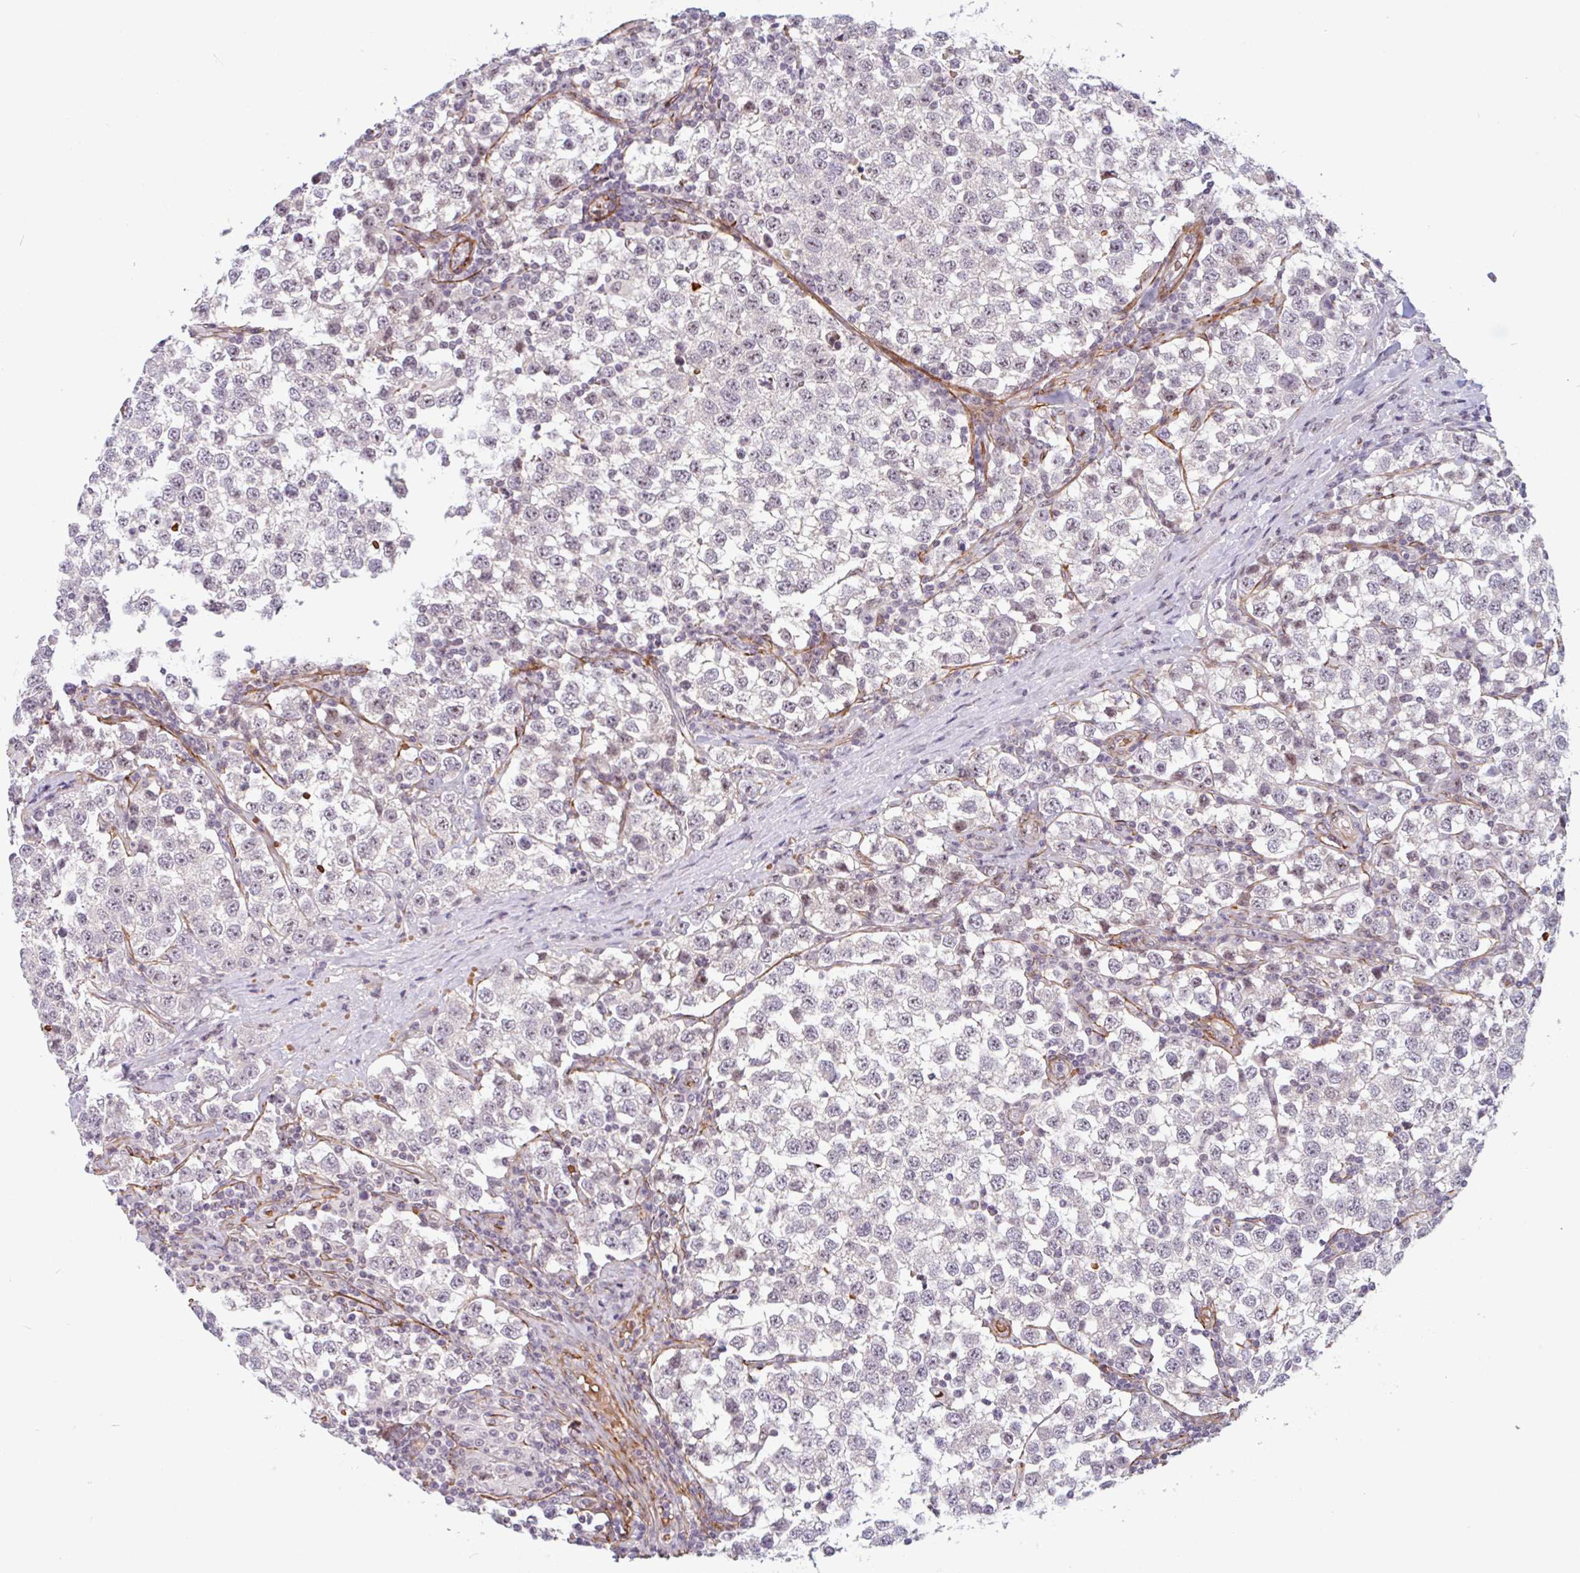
{"staining": {"intensity": "negative", "quantity": "none", "location": "none"}, "tissue": "testis cancer", "cell_type": "Tumor cells", "image_type": "cancer", "snomed": [{"axis": "morphology", "description": "Seminoma, NOS"}, {"axis": "topography", "description": "Testis"}], "caption": "Human testis cancer (seminoma) stained for a protein using immunohistochemistry displays no positivity in tumor cells.", "gene": "TMEM119", "patient": {"sex": "male", "age": 34}}